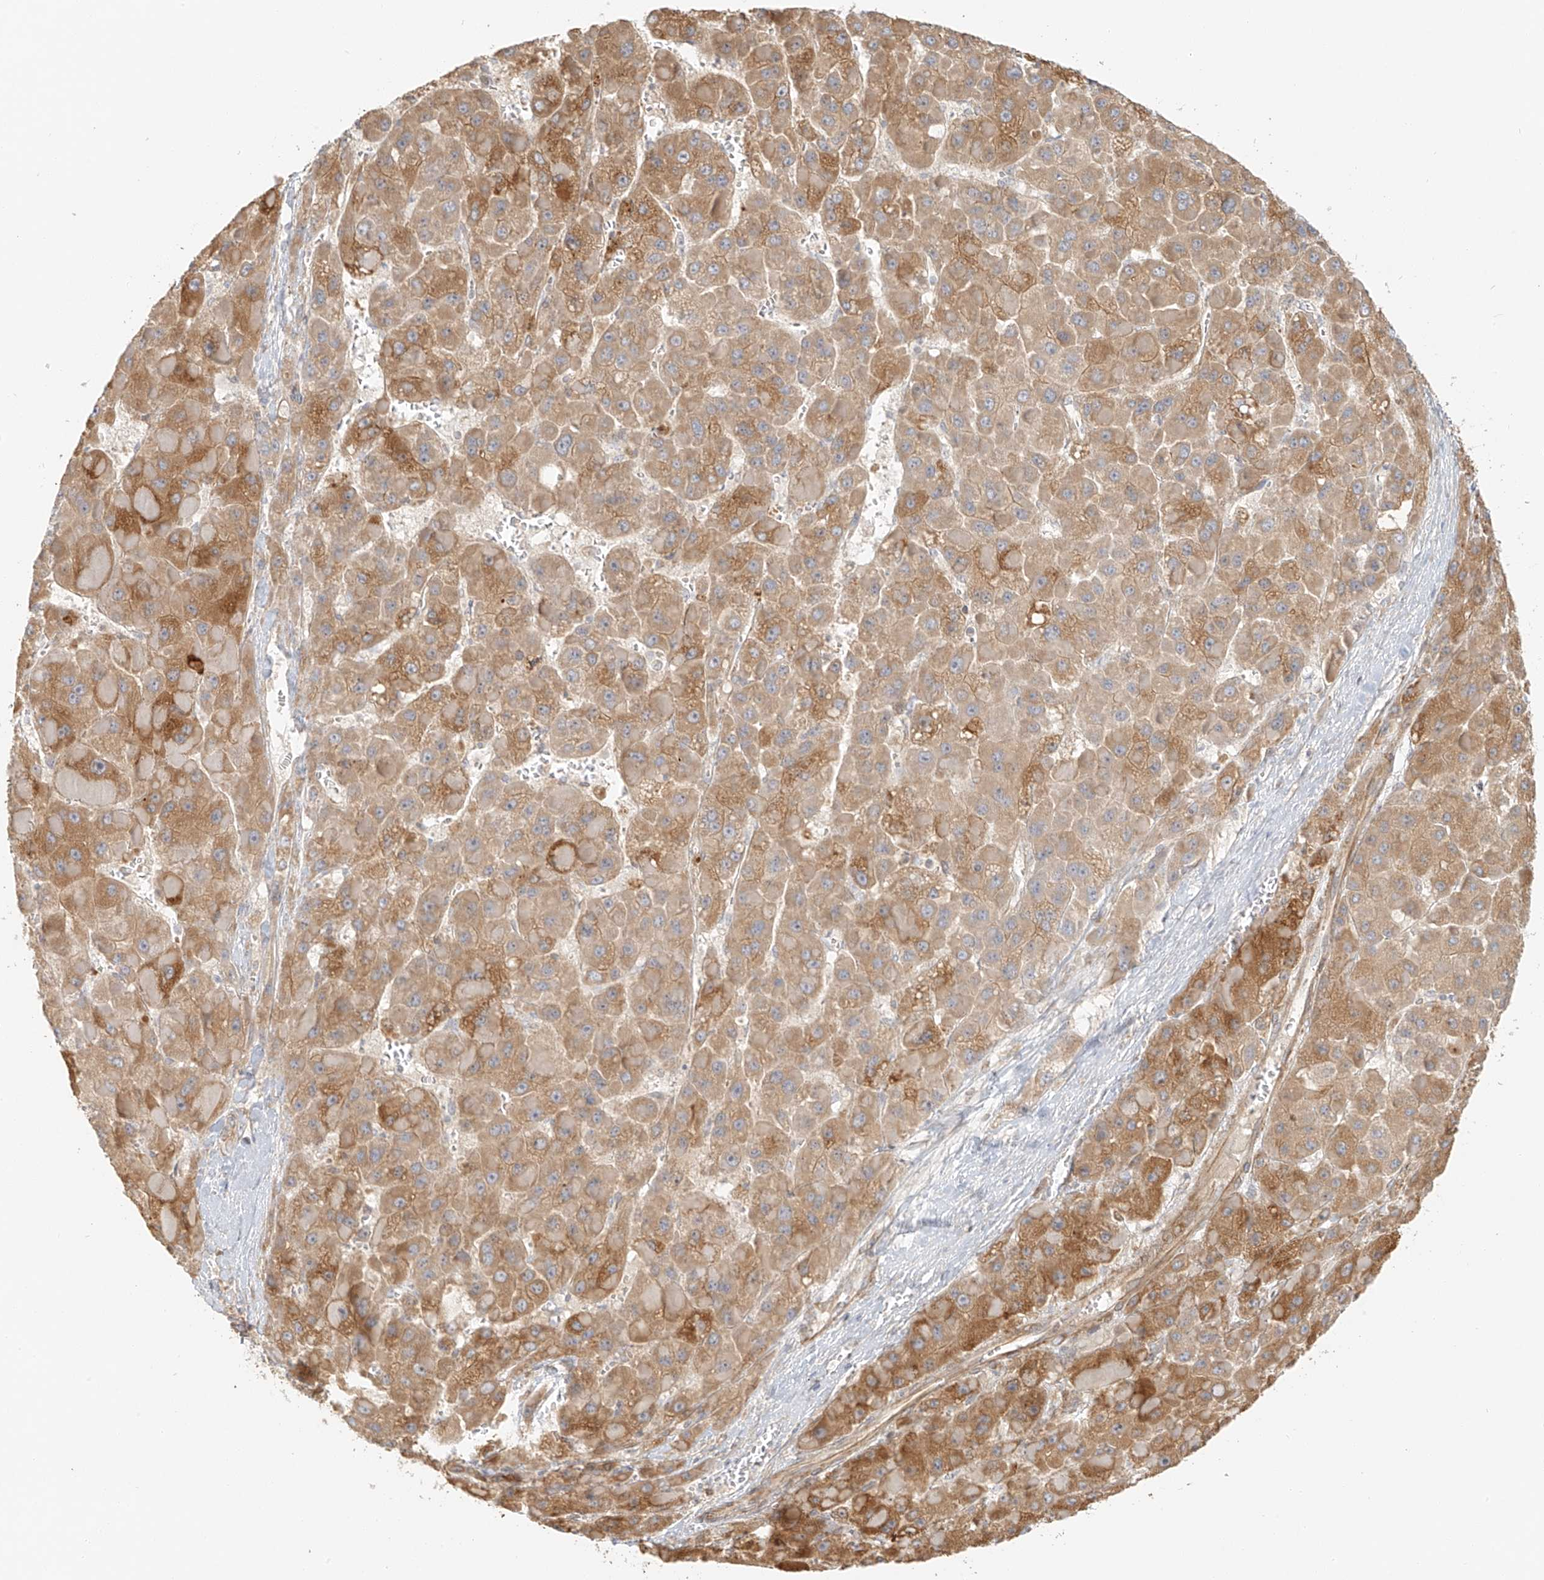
{"staining": {"intensity": "moderate", "quantity": ">75%", "location": "cytoplasmic/membranous"}, "tissue": "liver cancer", "cell_type": "Tumor cells", "image_type": "cancer", "snomed": [{"axis": "morphology", "description": "Carcinoma, Hepatocellular, NOS"}, {"axis": "topography", "description": "Liver"}], "caption": "Protein positivity by immunohistochemistry (IHC) displays moderate cytoplasmic/membranous staining in approximately >75% of tumor cells in liver cancer.", "gene": "MIPEP", "patient": {"sex": "female", "age": 73}}